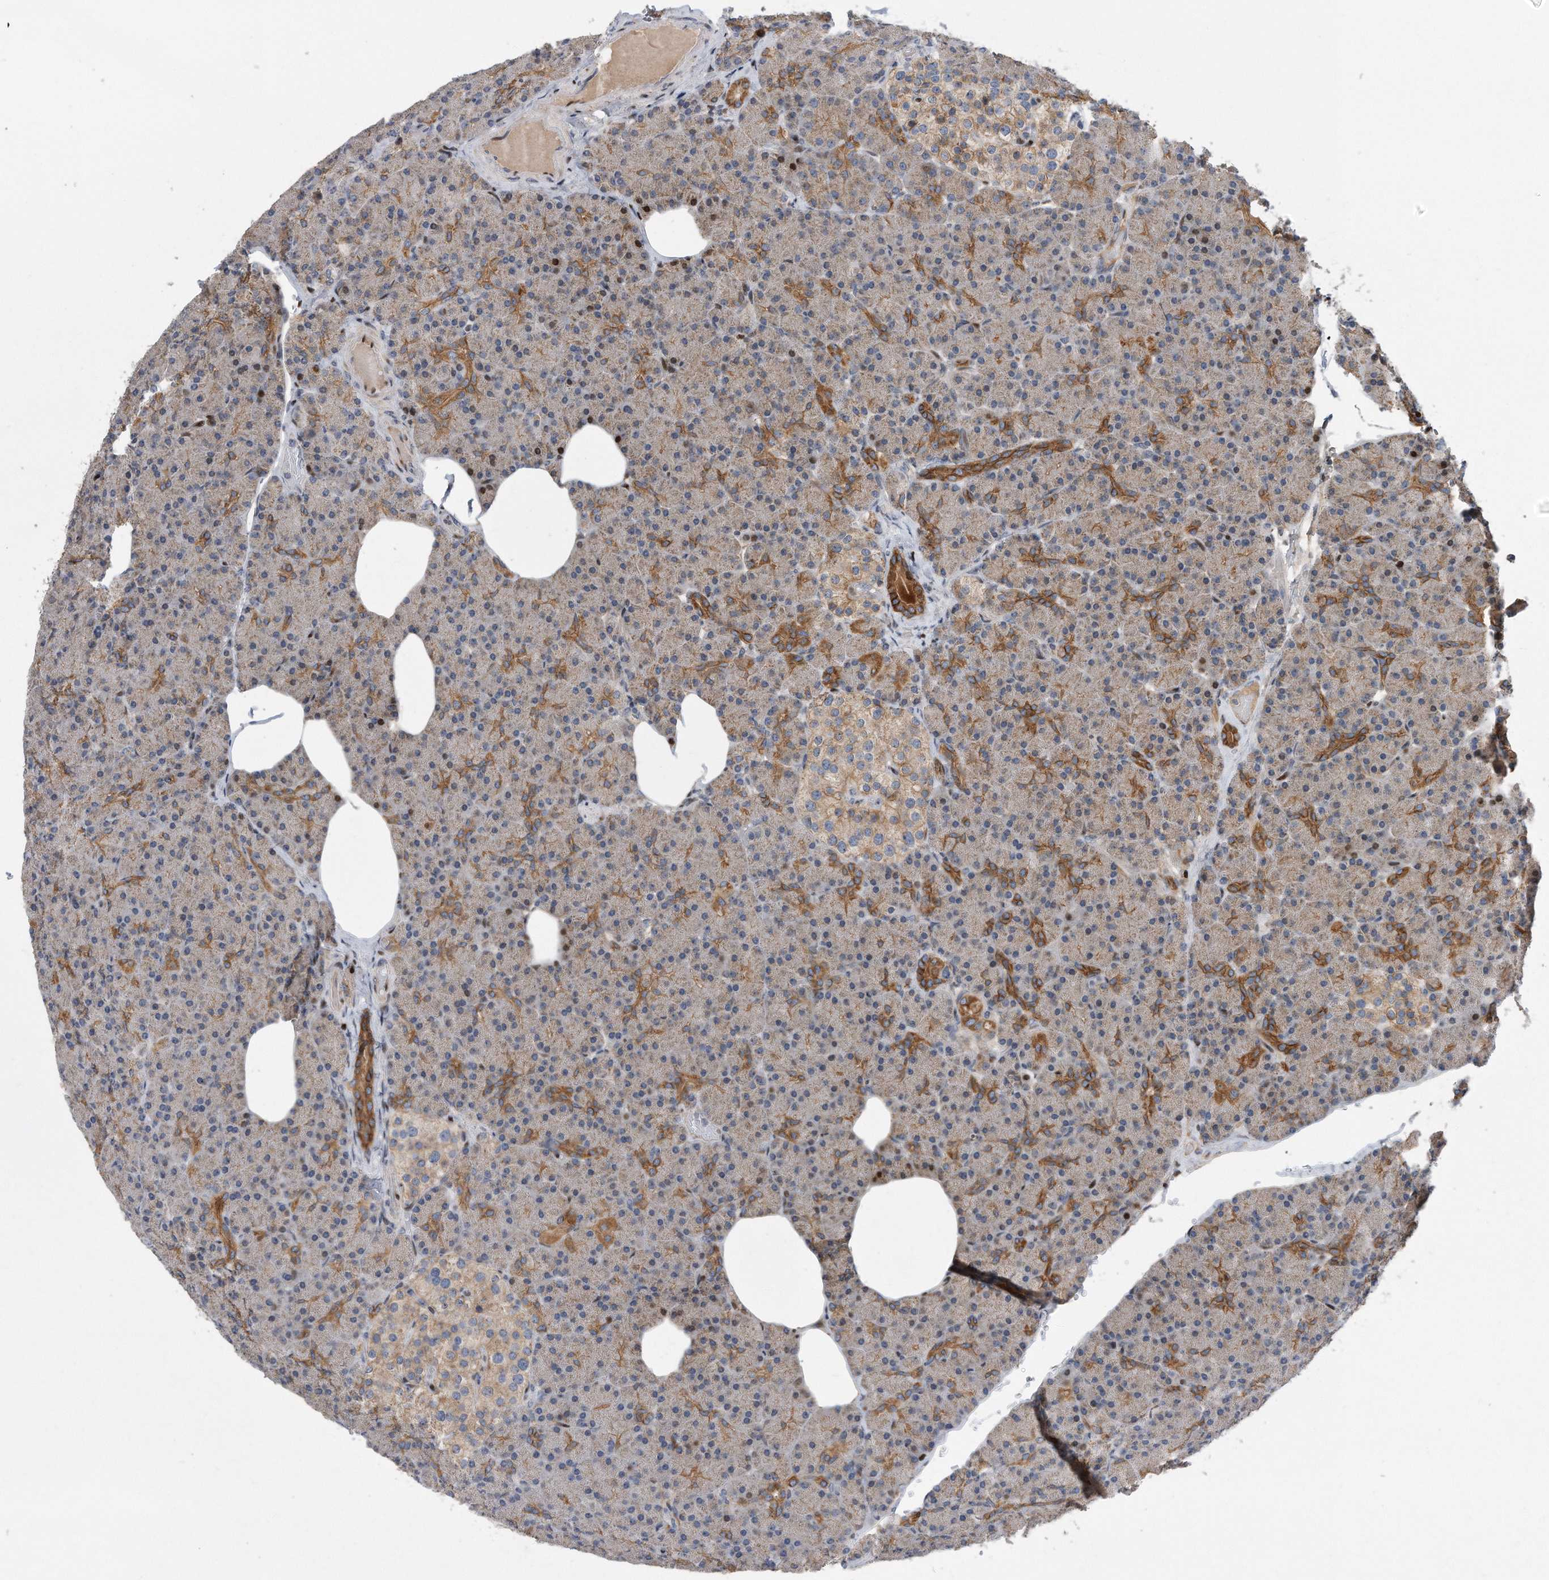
{"staining": {"intensity": "strong", "quantity": "<25%", "location": "cytoplasmic/membranous"}, "tissue": "pancreas", "cell_type": "Exocrine glandular cells", "image_type": "normal", "snomed": [{"axis": "morphology", "description": "Normal tissue, NOS"}, {"axis": "topography", "description": "Pancreas"}], "caption": "Immunohistochemical staining of unremarkable human pancreas displays strong cytoplasmic/membranous protein expression in about <25% of exocrine glandular cells.", "gene": "CDH12", "patient": {"sex": "female", "age": 43}}